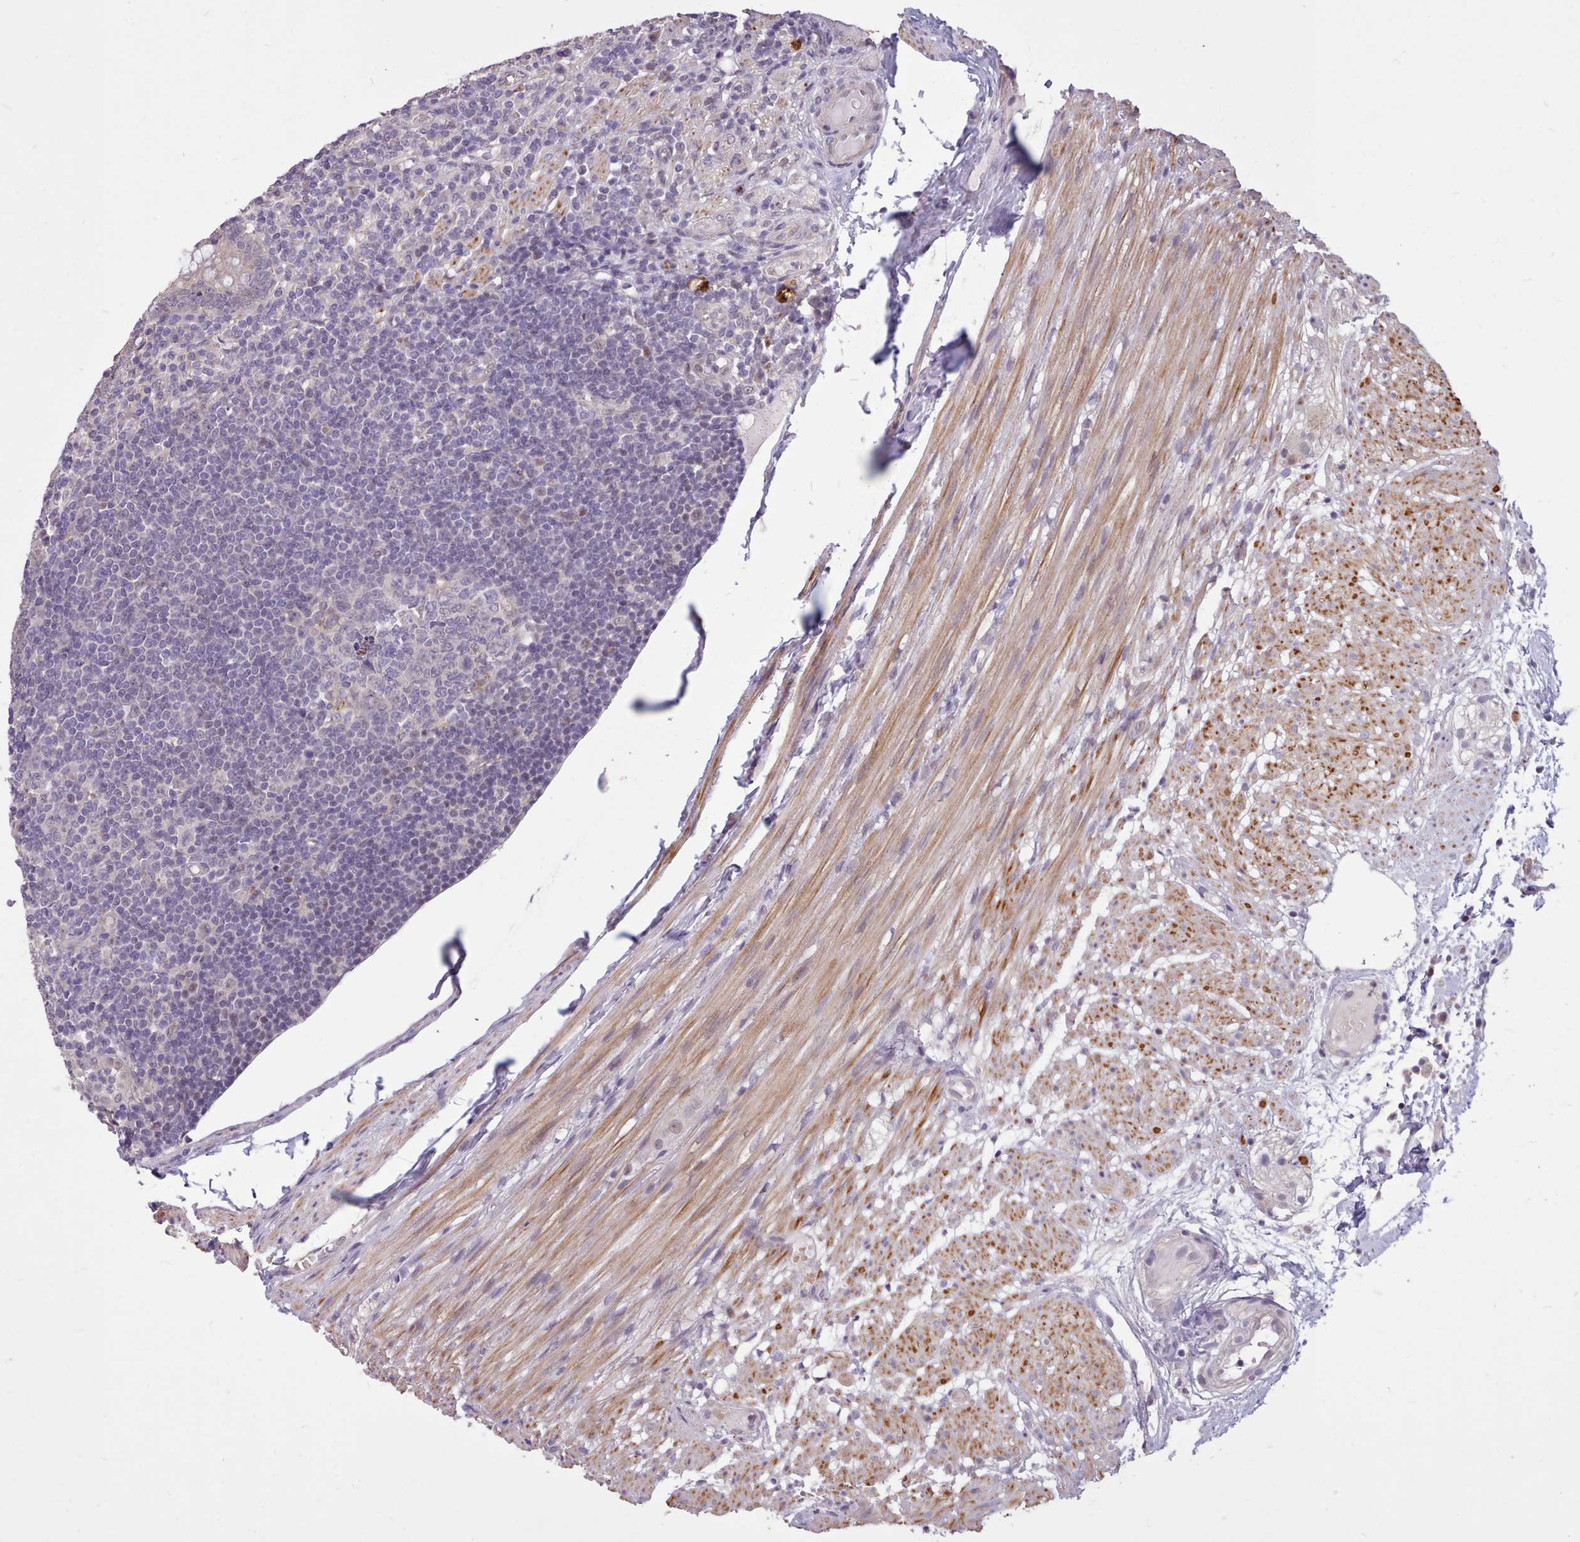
{"staining": {"intensity": "weak", "quantity": "<25%", "location": "cytoplasmic/membranous"}, "tissue": "appendix", "cell_type": "Glandular cells", "image_type": "normal", "snomed": [{"axis": "morphology", "description": "Normal tissue, NOS"}, {"axis": "topography", "description": "Appendix"}], "caption": "IHC of unremarkable appendix exhibits no positivity in glandular cells.", "gene": "ZNF607", "patient": {"sex": "male", "age": 83}}